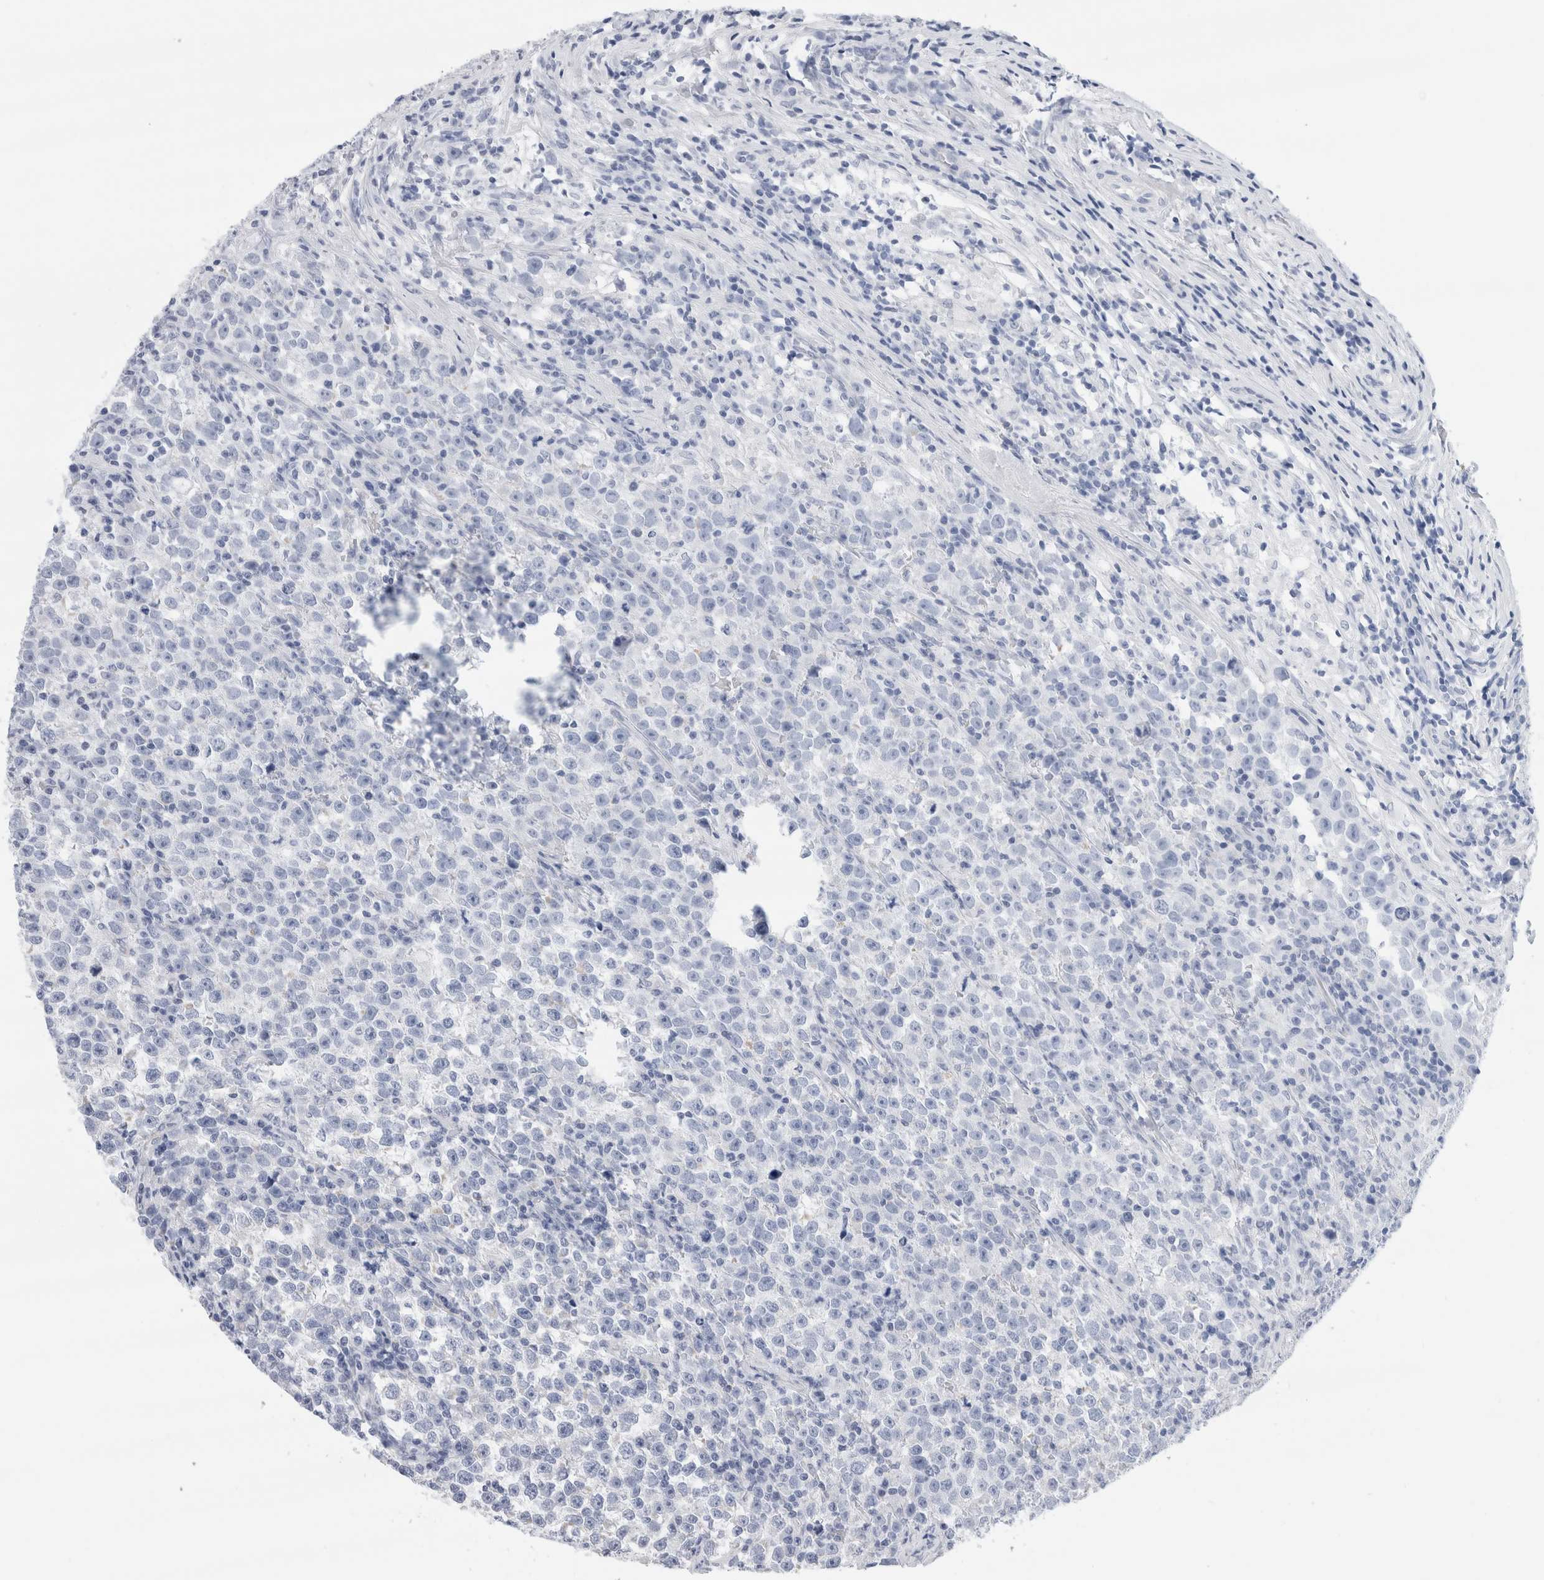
{"staining": {"intensity": "negative", "quantity": "none", "location": "none"}, "tissue": "testis cancer", "cell_type": "Tumor cells", "image_type": "cancer", "snomed": [{"axis": "morphology", "description": "Normal tissue, NOS"}, {"axis": "morphology", "description": "Seminoma, NOS"}, {"axis": "topography", "description": "Testis"}], "caption": "An immunohistochemistry micrograph of testis cancer (seminoma) is shown. There is no staining in tumor cells of testis cancer (seminoma). (Brightfield microscopy of DAB IHC at high magnification).", "gene": "ECHDC2", "patient": {"sex": "male", "age": 43}}